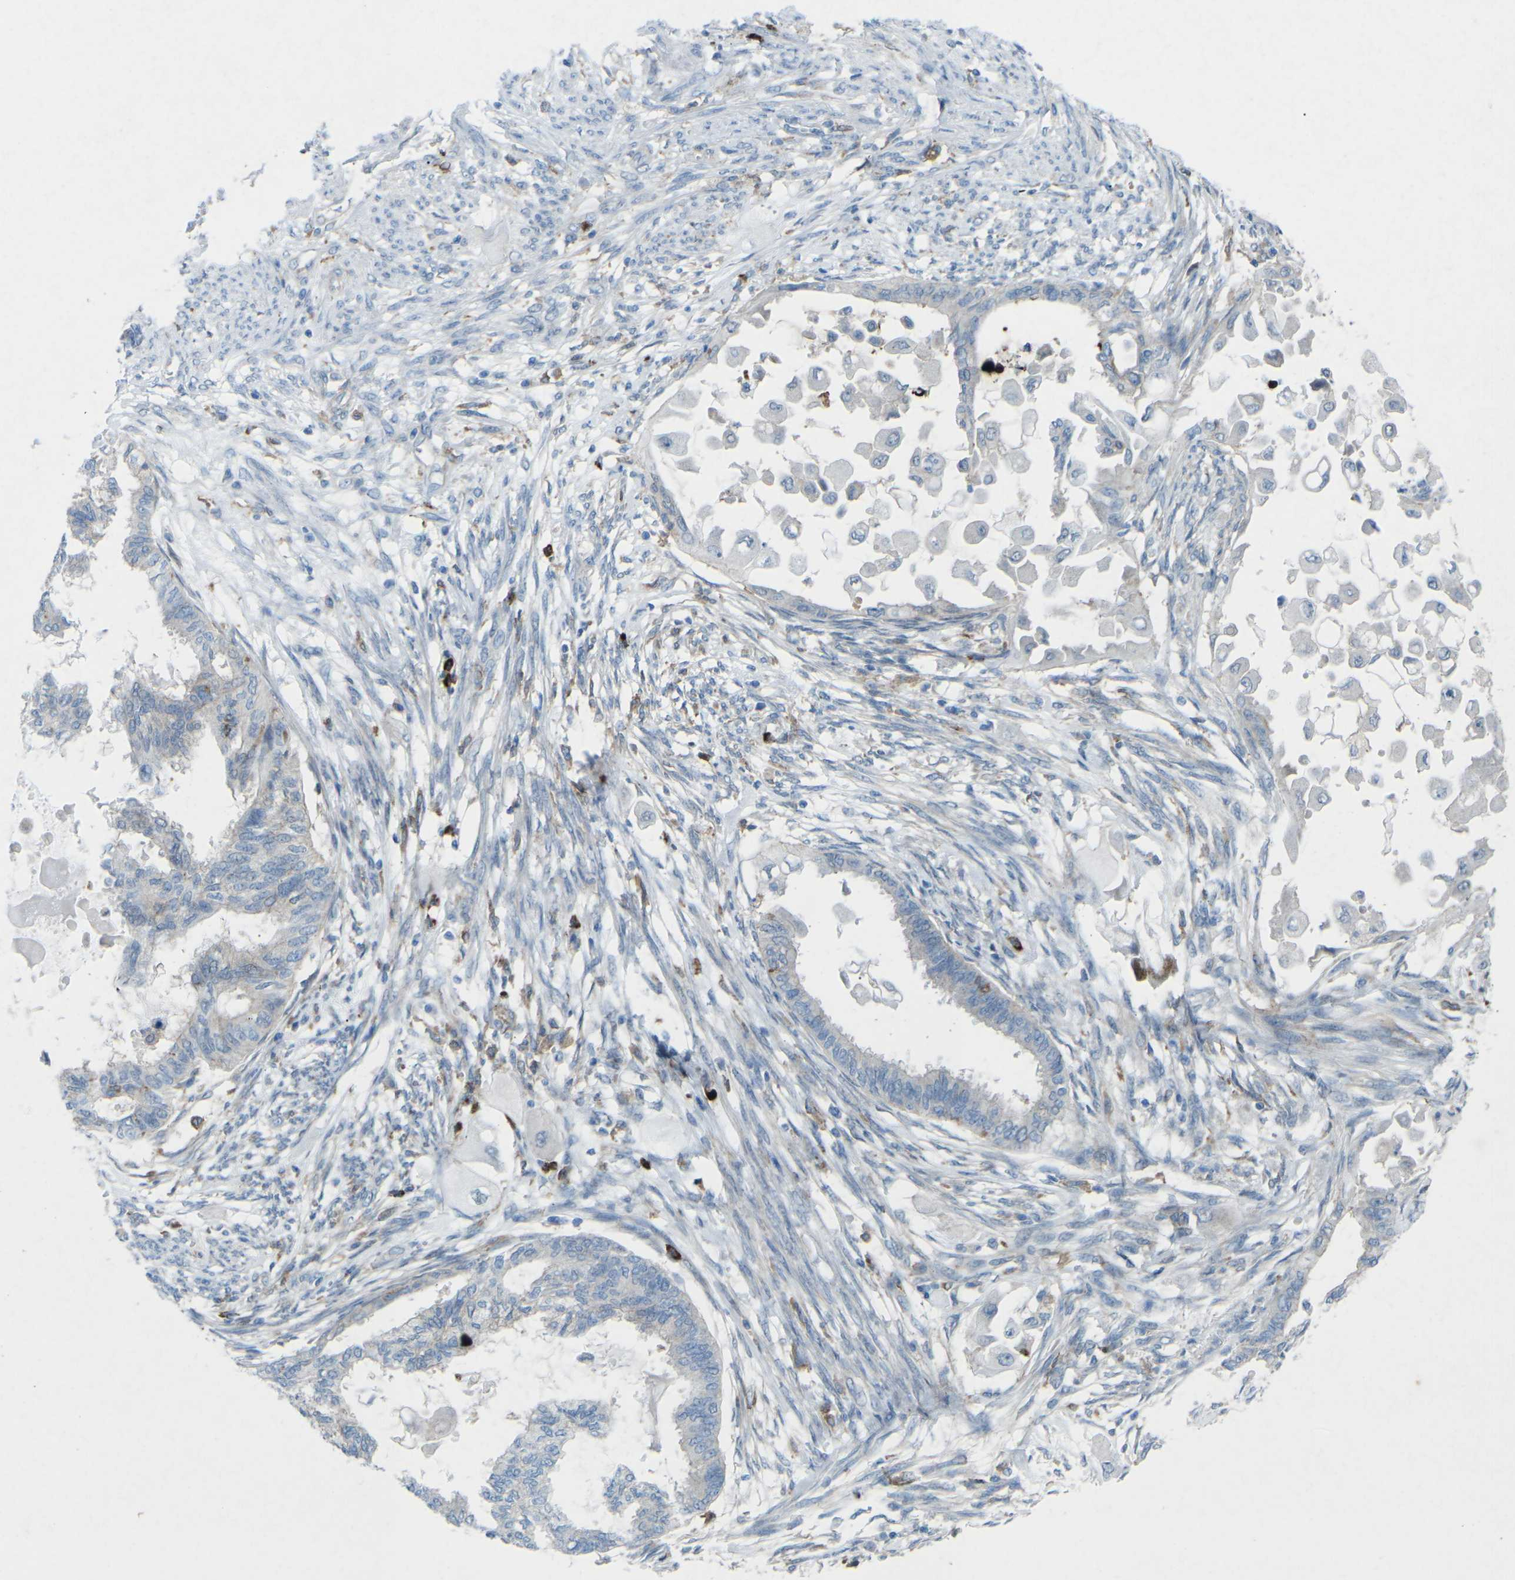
{"staining": {"intensity": "negative", "quantity": "none", "location": "none"}, "tissue": "cervical cancer", "cell_type": "Tumor cells", "image_type": "cancer", "snomed": [{"axis": "morphology", "description": "Normal tissue, NOS"}, {"axis": "morphology", "description": "Adenocarcinoma, NOS"}, {"axis": "topography", "description": "Cervix"}, {"axis": "topography", "description": "Endometrium"}], "caption": "Immunohistochemical staining of human cervical cancer (adenocarcinoma) reveals no significant expression in tumor cells.", "gene": "STK11", "patient": {"sex": "female", "age": 86}}